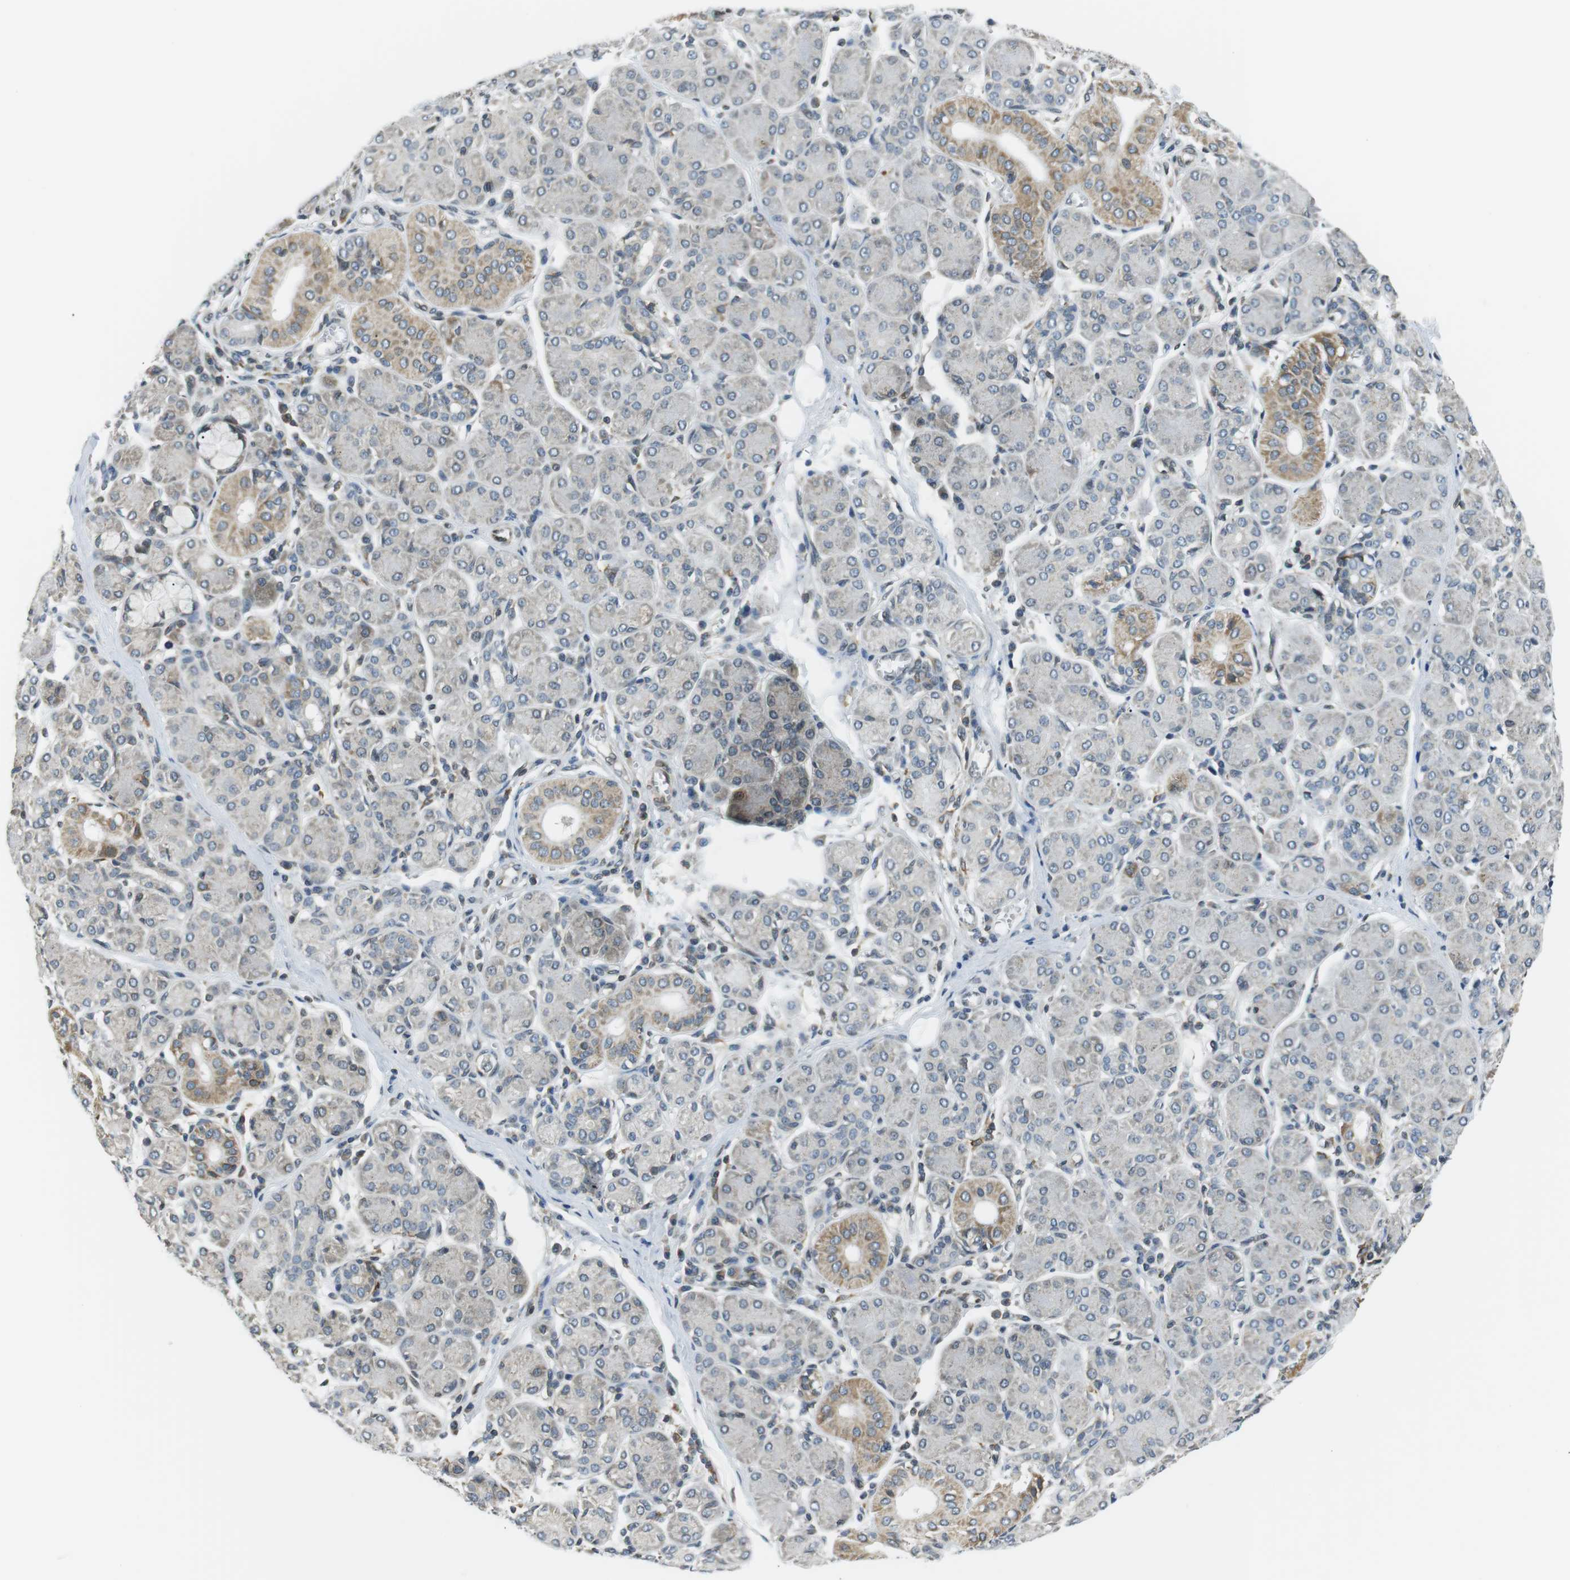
{"staining": {"intensity": "moderate", "quantity": "<25%", "location": "cytoplasmic/membranous,nuclear"}, "tissue": "salivary gland", "cell_type": "Glandular cells", "image_type": "normal", "snomed": [{"axis": "morphology", "description": "Normal tissue, NOS"}, {"axis": "morphology", "description": "Inflammation, NOS"}, {"axis": "topography", "description": "Lymph node"}, {"axis": "topography", "description": "Salivary gland"}], "caption": "DAB (3,3'-diaminobenzidine) immunohistochemical staining of benign human salivary gland displays moderate cytoplasmic/membranous,nuclear protein positivity in about <25% of glandular cells.", "gene": "TMX4", "patient": {"sex": "male", "age": 3}}